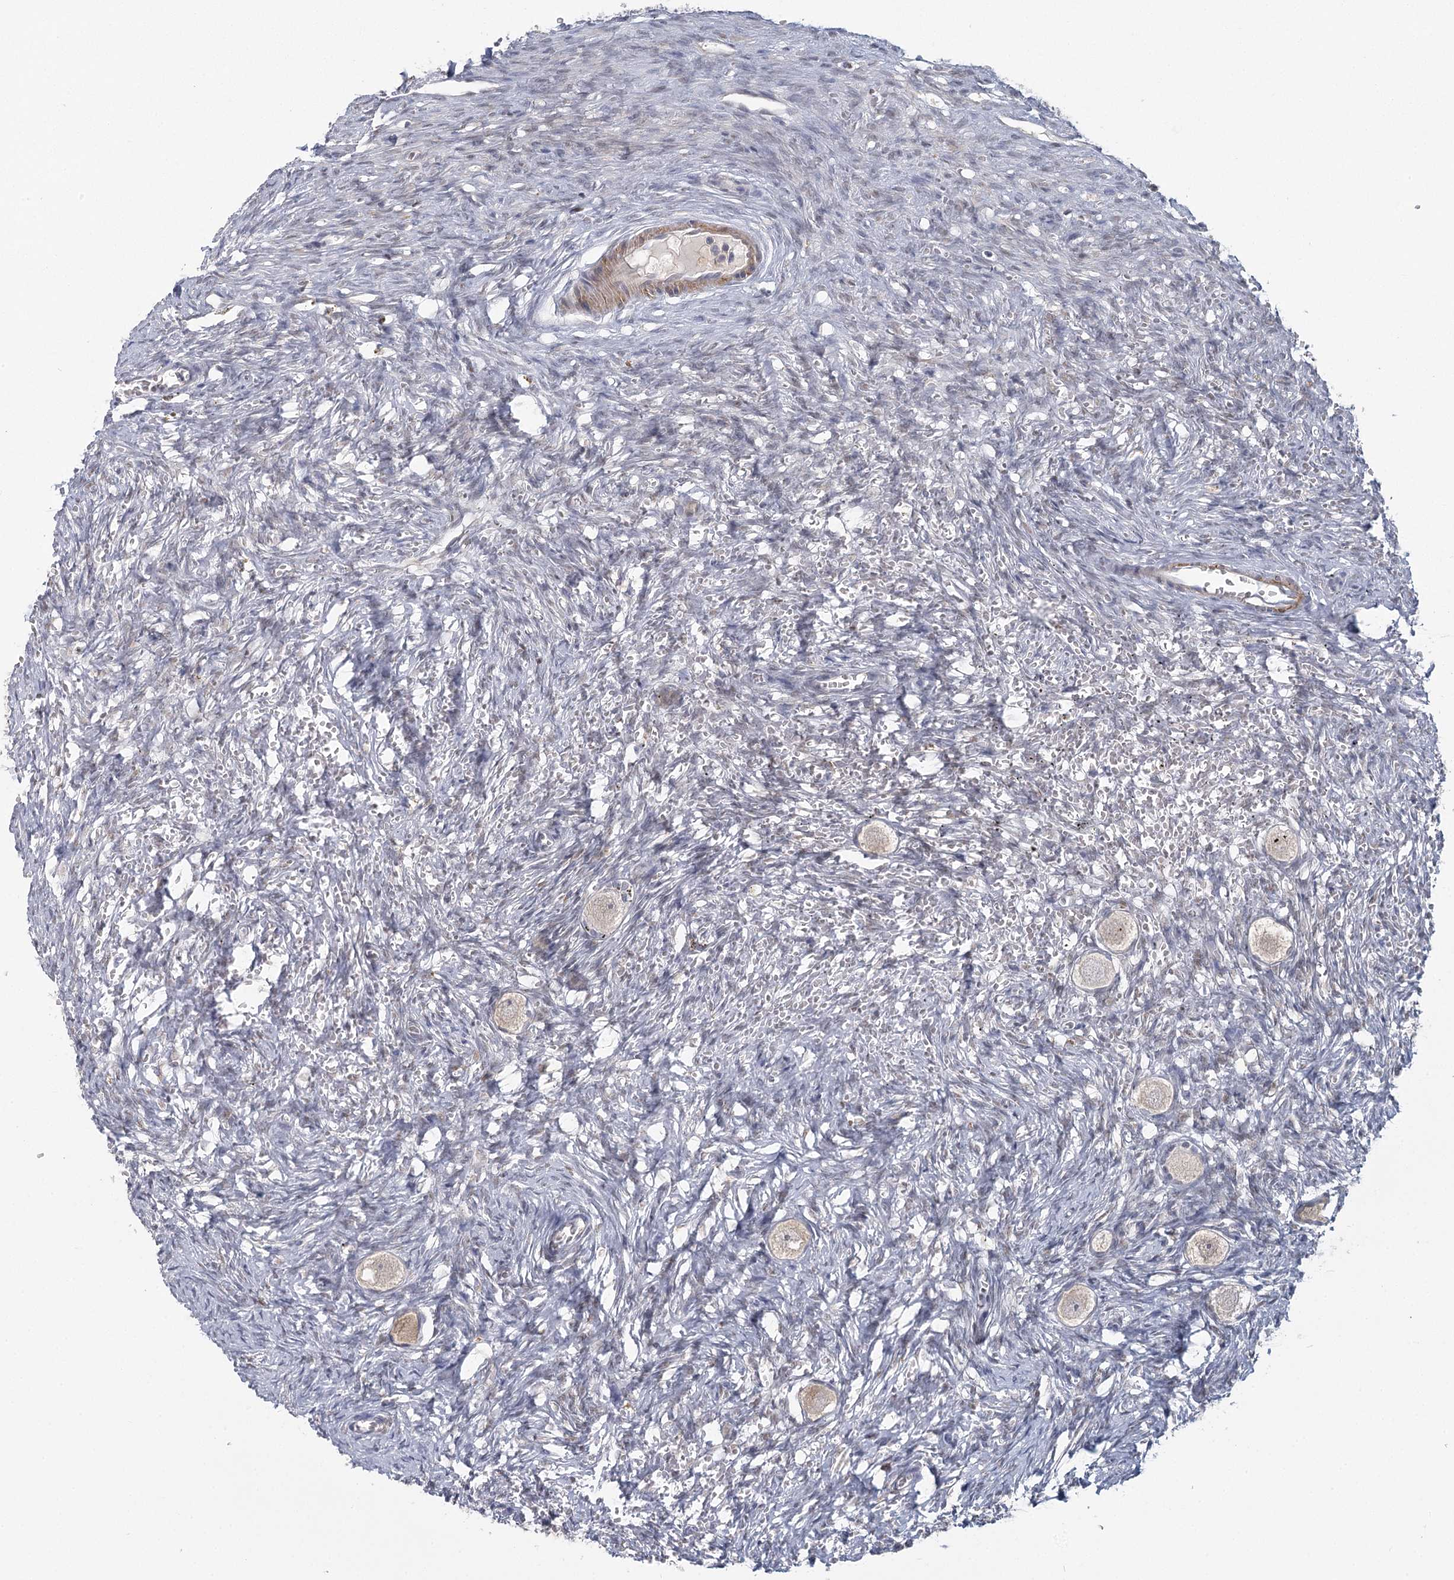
{"staining": {"intensity": "weak", "quantity": "<25%", "location": "cytoplasmic/membranous"}, "tissue": "ovary", "cell_type": "Follicle cells", "image_type": "normal", "snomed": [{"axis": "morphology", "description": "Normal tissue, NOS"}, {"axis": "topography", "description": "Ovary"}], "caption": "Immunohistochemical staining of normal ovary reveals no significant staining in follicle cells.", "gene": "USP11", "patient": {"sex": "female", "age": 27}}